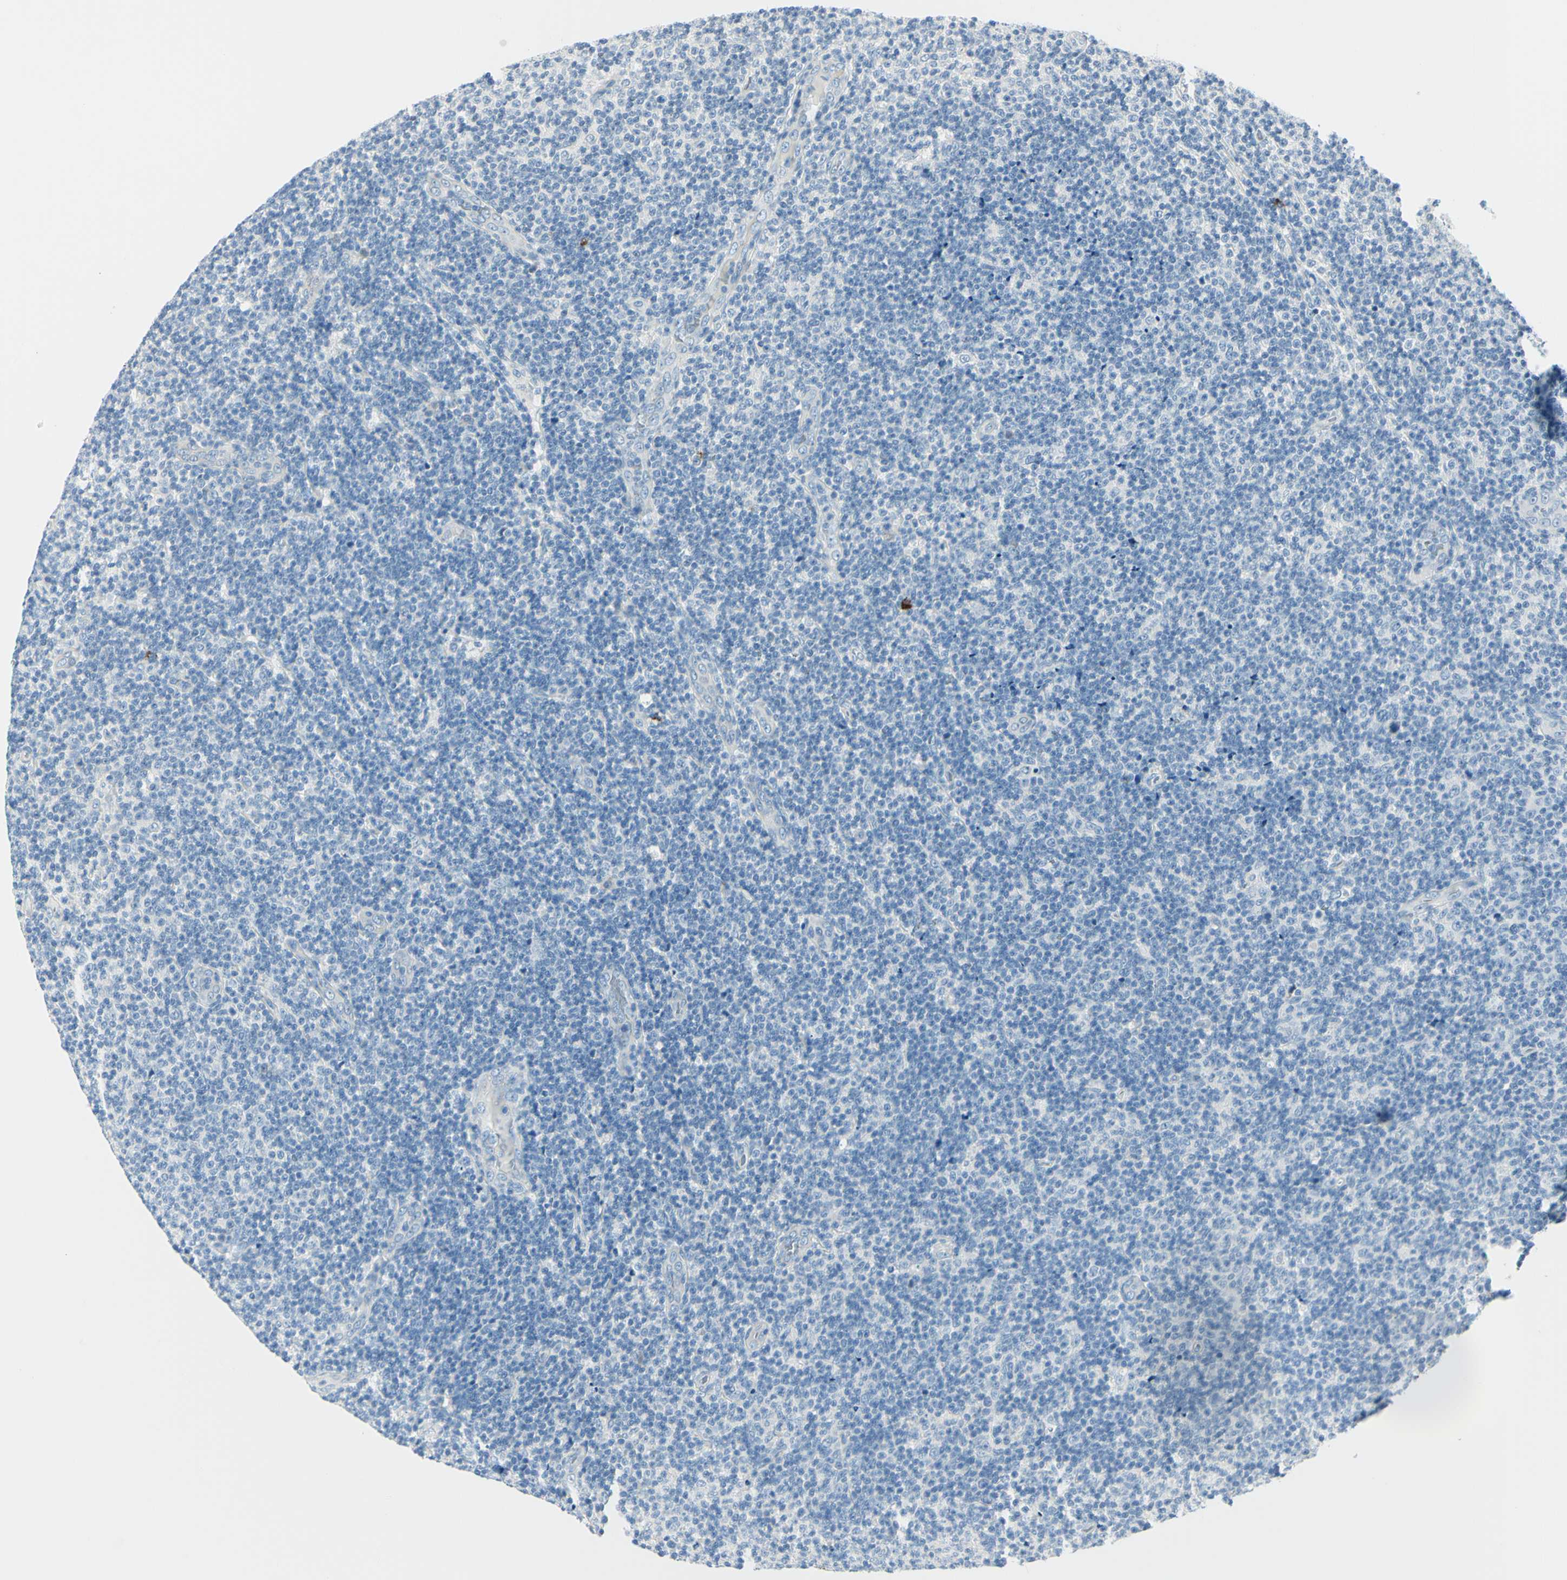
{"staining": {"intensity": "negative", "quantity": "none", "location": "none"}, "tissue": "lymphoma", "cell_type": "Tumor cells", "image_type": "cancer", "snomed": [{"axis": "morphology", "description": "Malignant lymphoma, non-Hodgkin's type, Low grade"}, {"axis": "topography", "description": "Lymph node"}], "caption": "Tumor cells show no significant protein staining in lymphoma.", "gene": "DLG4", "patient": {"sex": "male", "age": 83}}